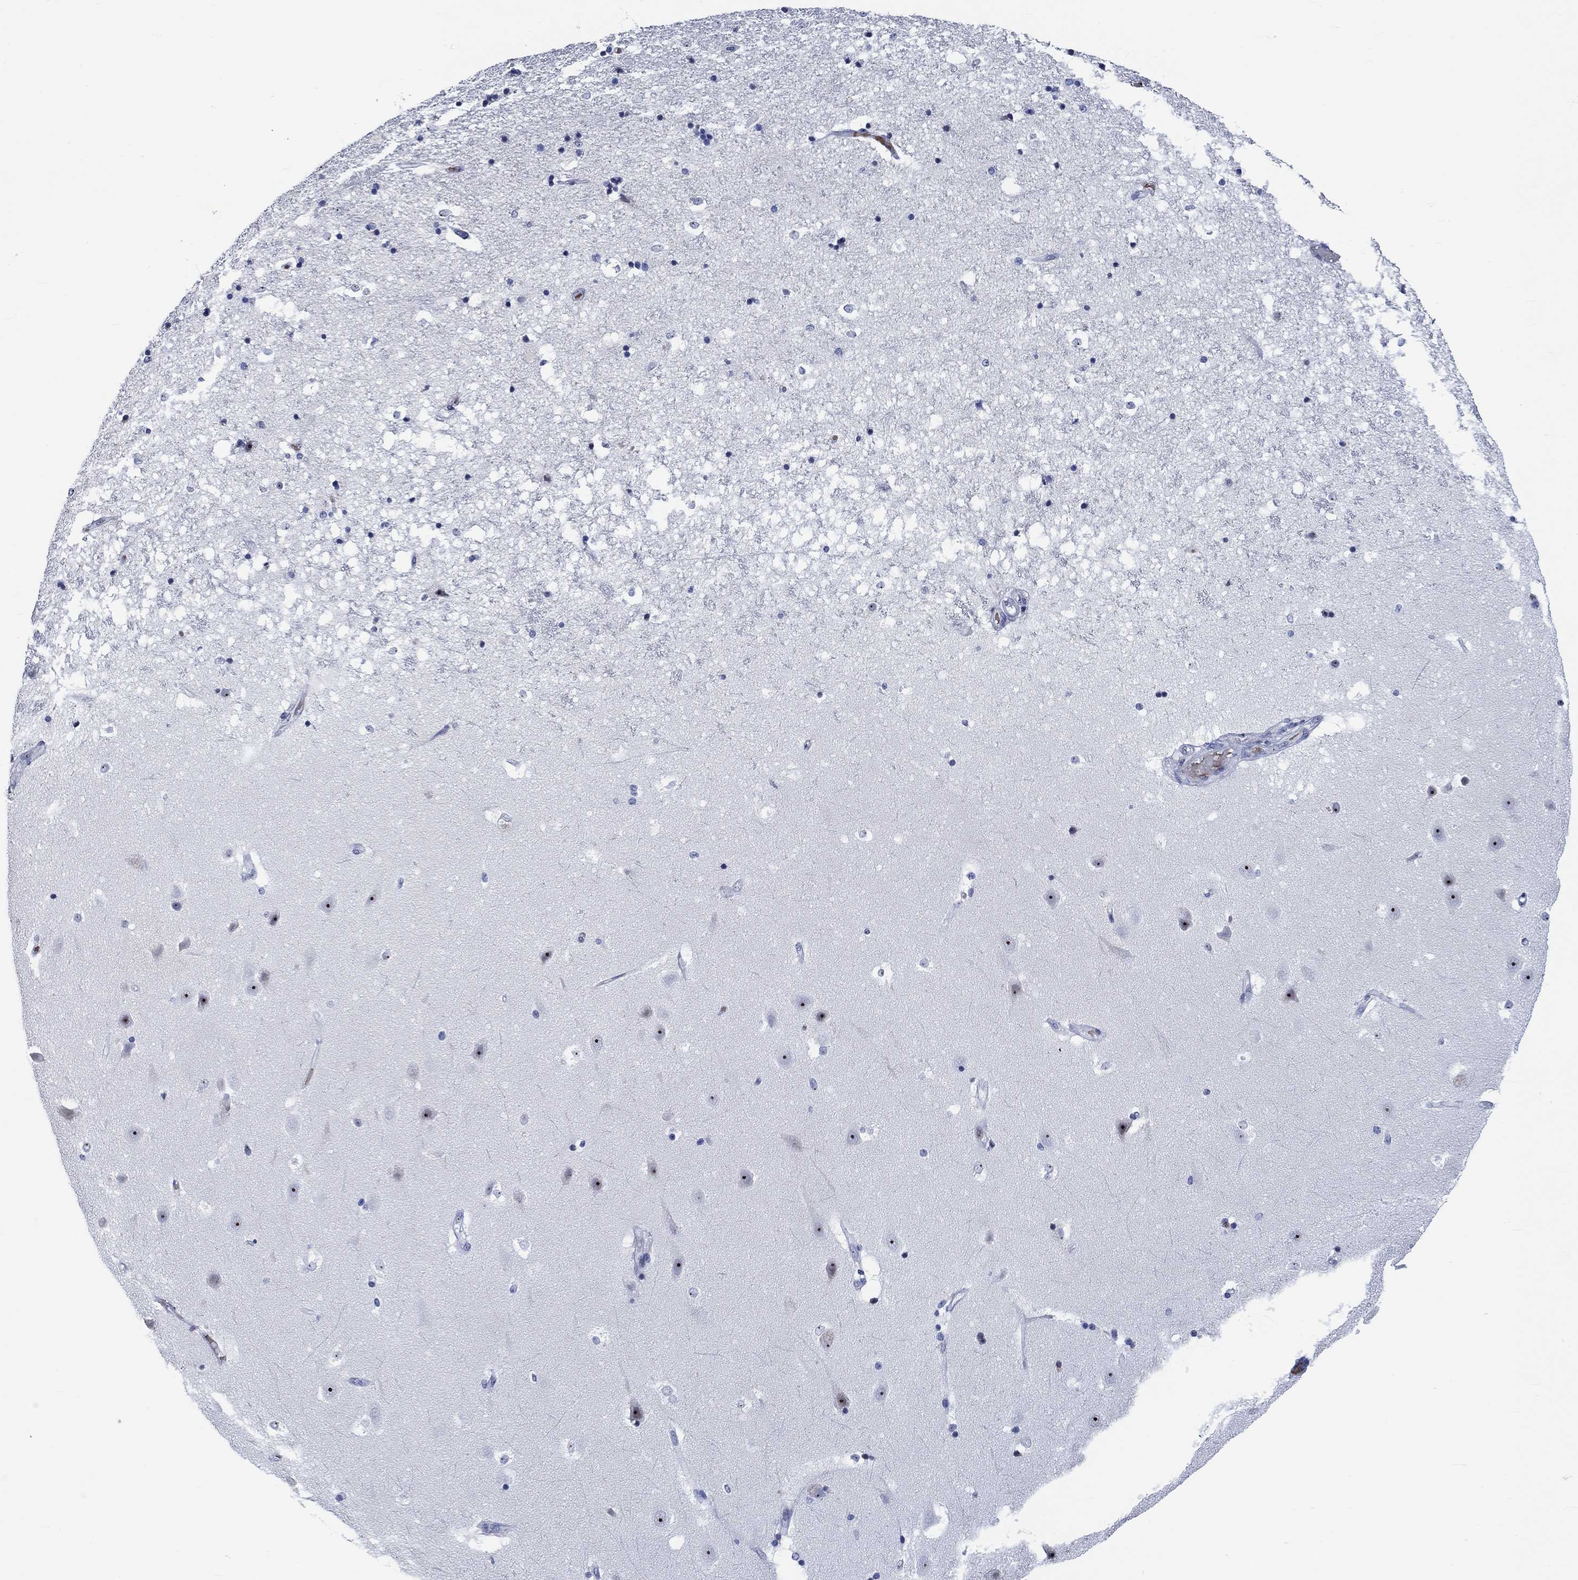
{"staining": {"intensity": "moderate", "quantity": "<25%", "location": "nuclear"}, "tissue": "hippocampus", "cell_type": "Glial cells", "image_type": "normal", "snomed": [{"axis": "morphology", "description": "Normal tissue, NOS"}, {"axis": "topography", "description": "Hippocampus"}], "caption": "This is an image of immunohistochemistry staining of normal hippocampus, which shows moderate positivity in the nuclear of glial cells.", "gene": "ZNF446", "patient": {"sex": "male", "age": 49}}